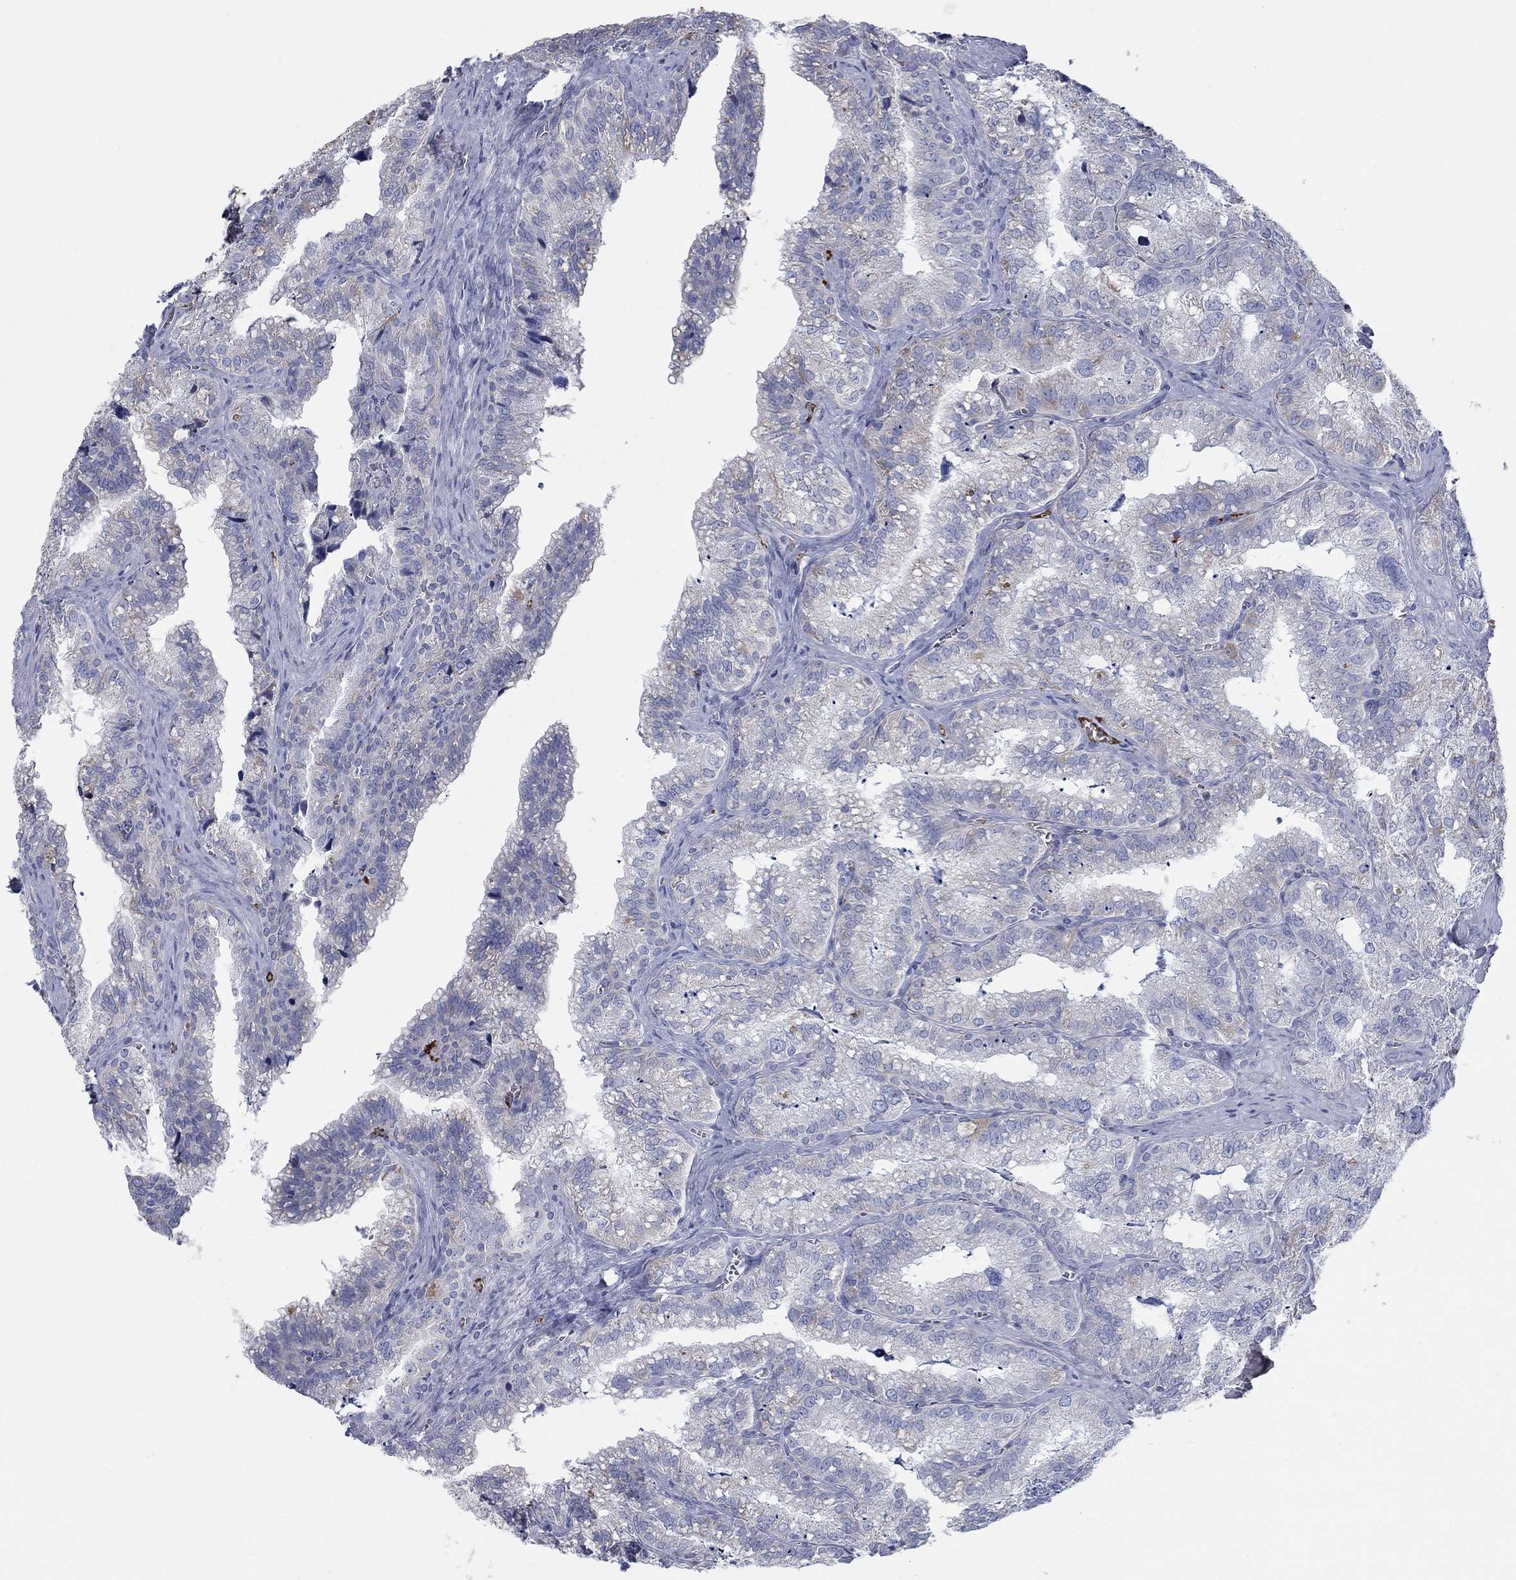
{"staining": {"intensity": "negative", "quantity": "none", "location": "none"}, "tissue": "seminal vesicle", "cell_type": "Glandular cells", "image_type": "normal", "snomed": [{"axis": "morphology", "description": "Normal tissue, NOS"}, {"axis": "topography", "description": "Seminal veicle"}], "caption": "Immunohistochemistry (IHC) histopathology image of normal human seminal vesicle stained for a protein (brown), which demonstrates no staining in glandular cells.", "gene": "APOC3", "patient": {"sex": "male", "age": 57}}